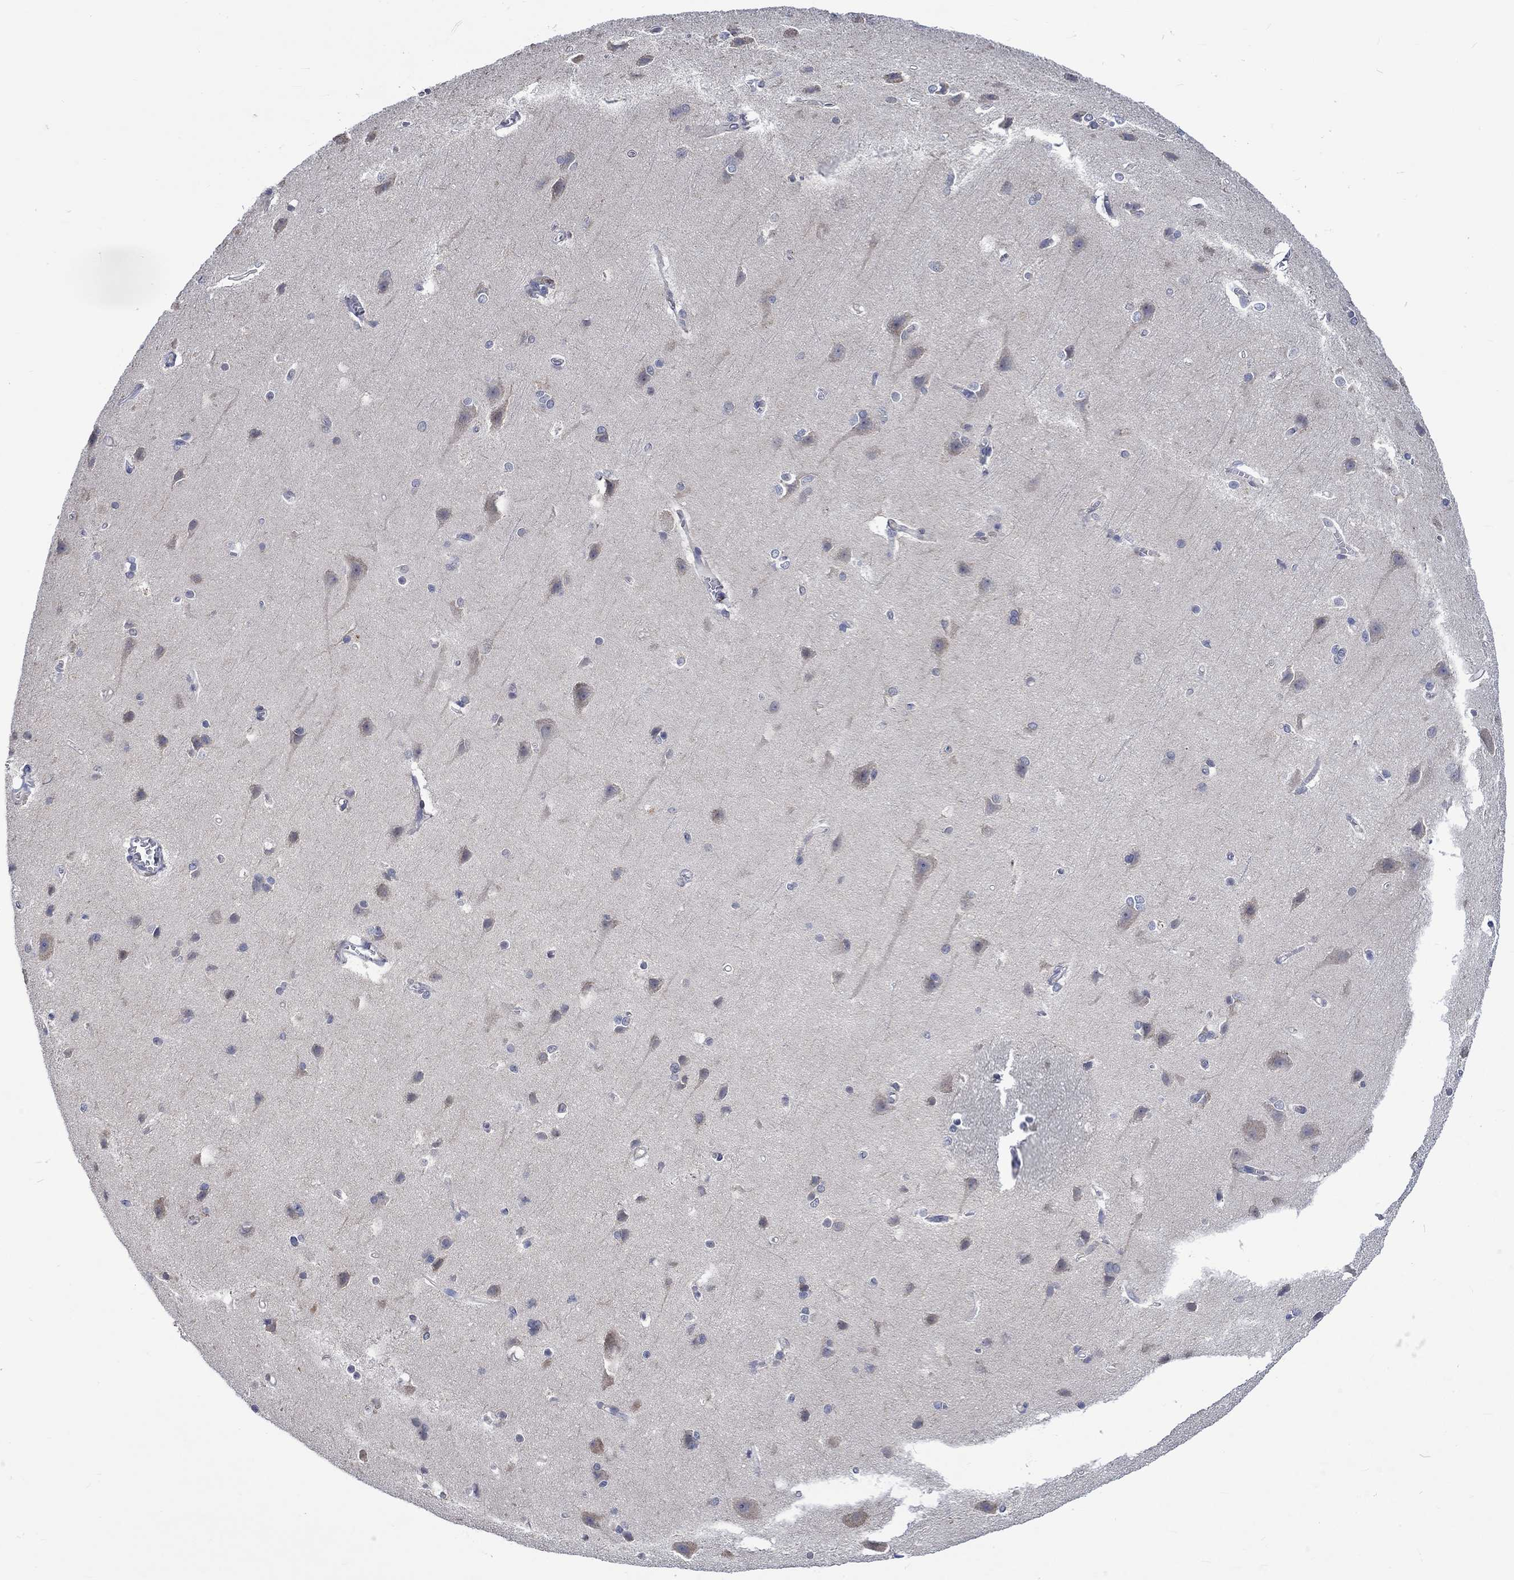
{"staining": {"intensity": "negative", "quantity": "none", "location": "none"}, "tissue": "cerebral cortex", "cell_type": "Endothelial cells", "image_type": "normal", "snomed": [{"axis": "morphology", "description": "Normal tissue, NOS"}, {"axis": "topography", "description": "Cerebral cortex"}], "caption": "High magnification brightfield microscopy of unremarkable cerebral cortex stained with DAB (3,3'-diaminobenzidine) (brown) and counterstained with hematoxylin (blue): endothelial cells show no significant positivity.", "gene": "GJA5", "patient": {"sex": "male", "age": 37}}